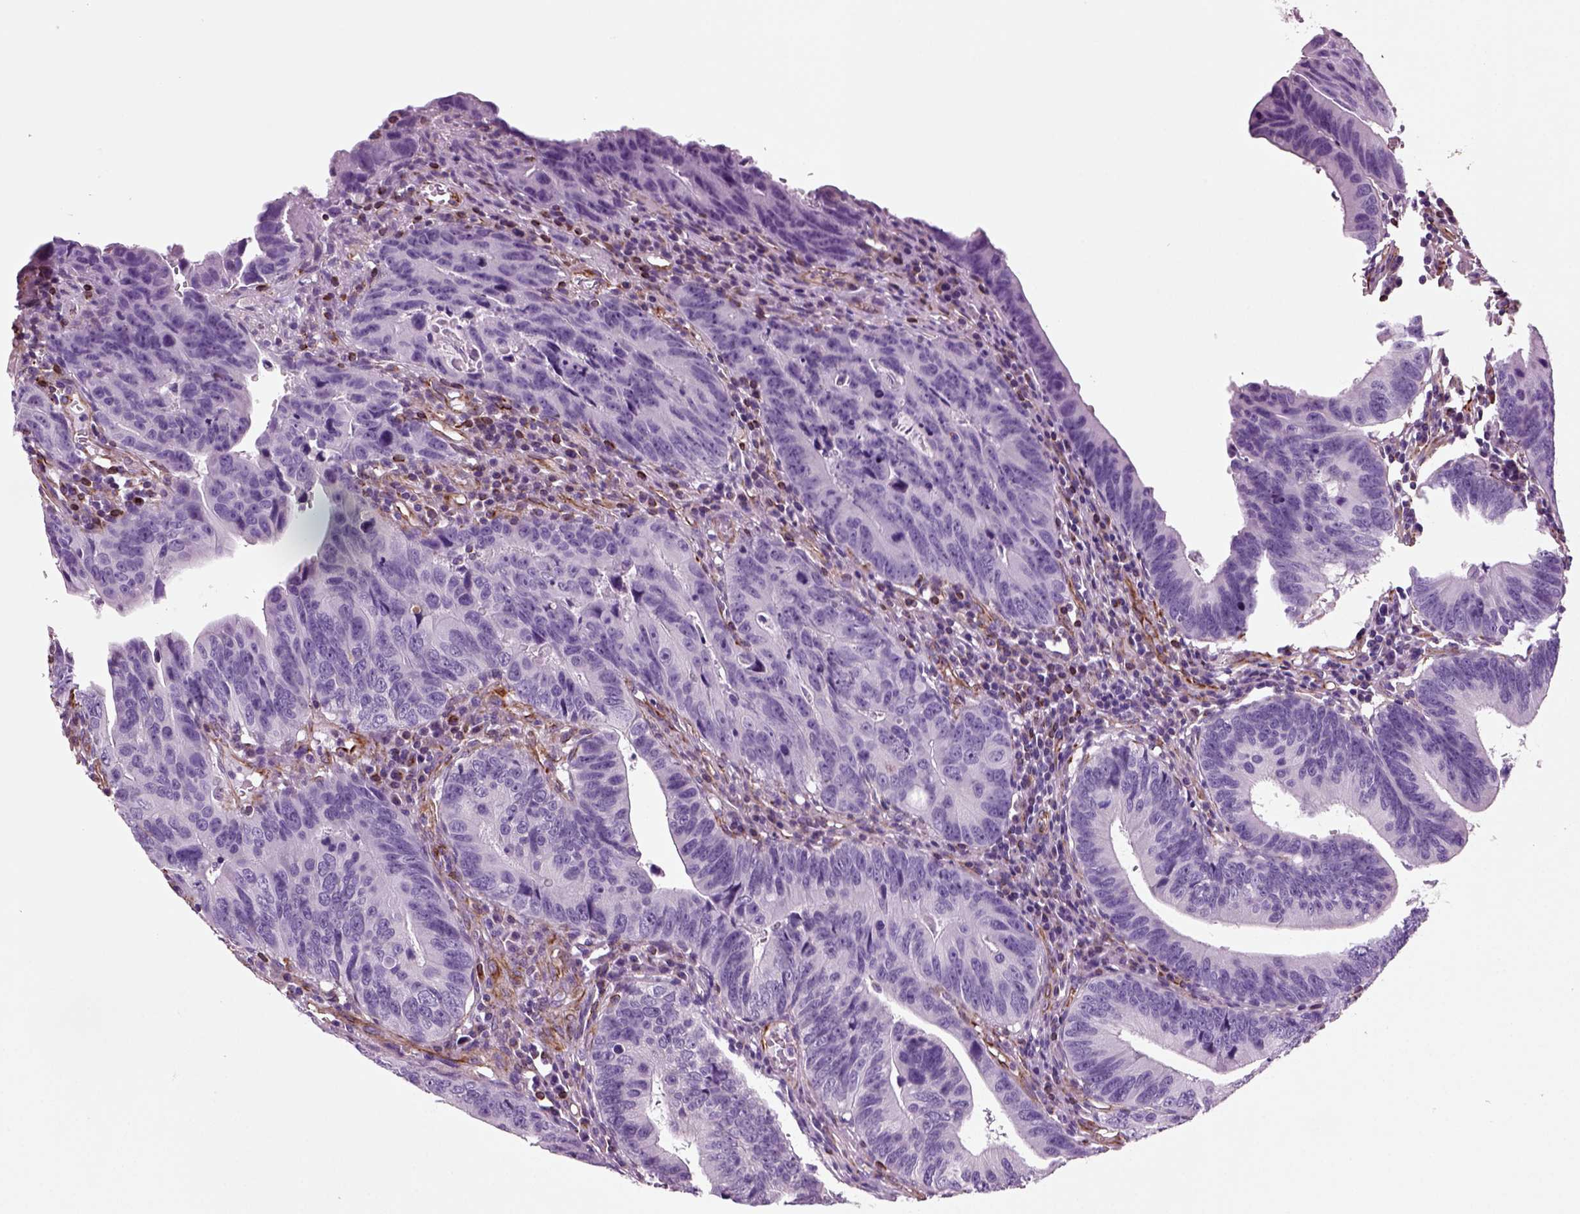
{"staining": {"intensity": "negative", "quantity": "none", "location": "none"}, "tissue": "colorectal cancer", "cell_type": "Tumor cells", "image_type": "cancer", "snomed": [{"axis": "morphology", "description": "Adenocarcinoma, NOS"}, {"axis": "topography", "description": "Colon"}], "caption": "The immunohistochemistry image has no significant positivity in tumor cells of colorectal adenocarcinoma tissue.", "gene": "ACER3", "patient": {"sex": "female", "age": 87}}